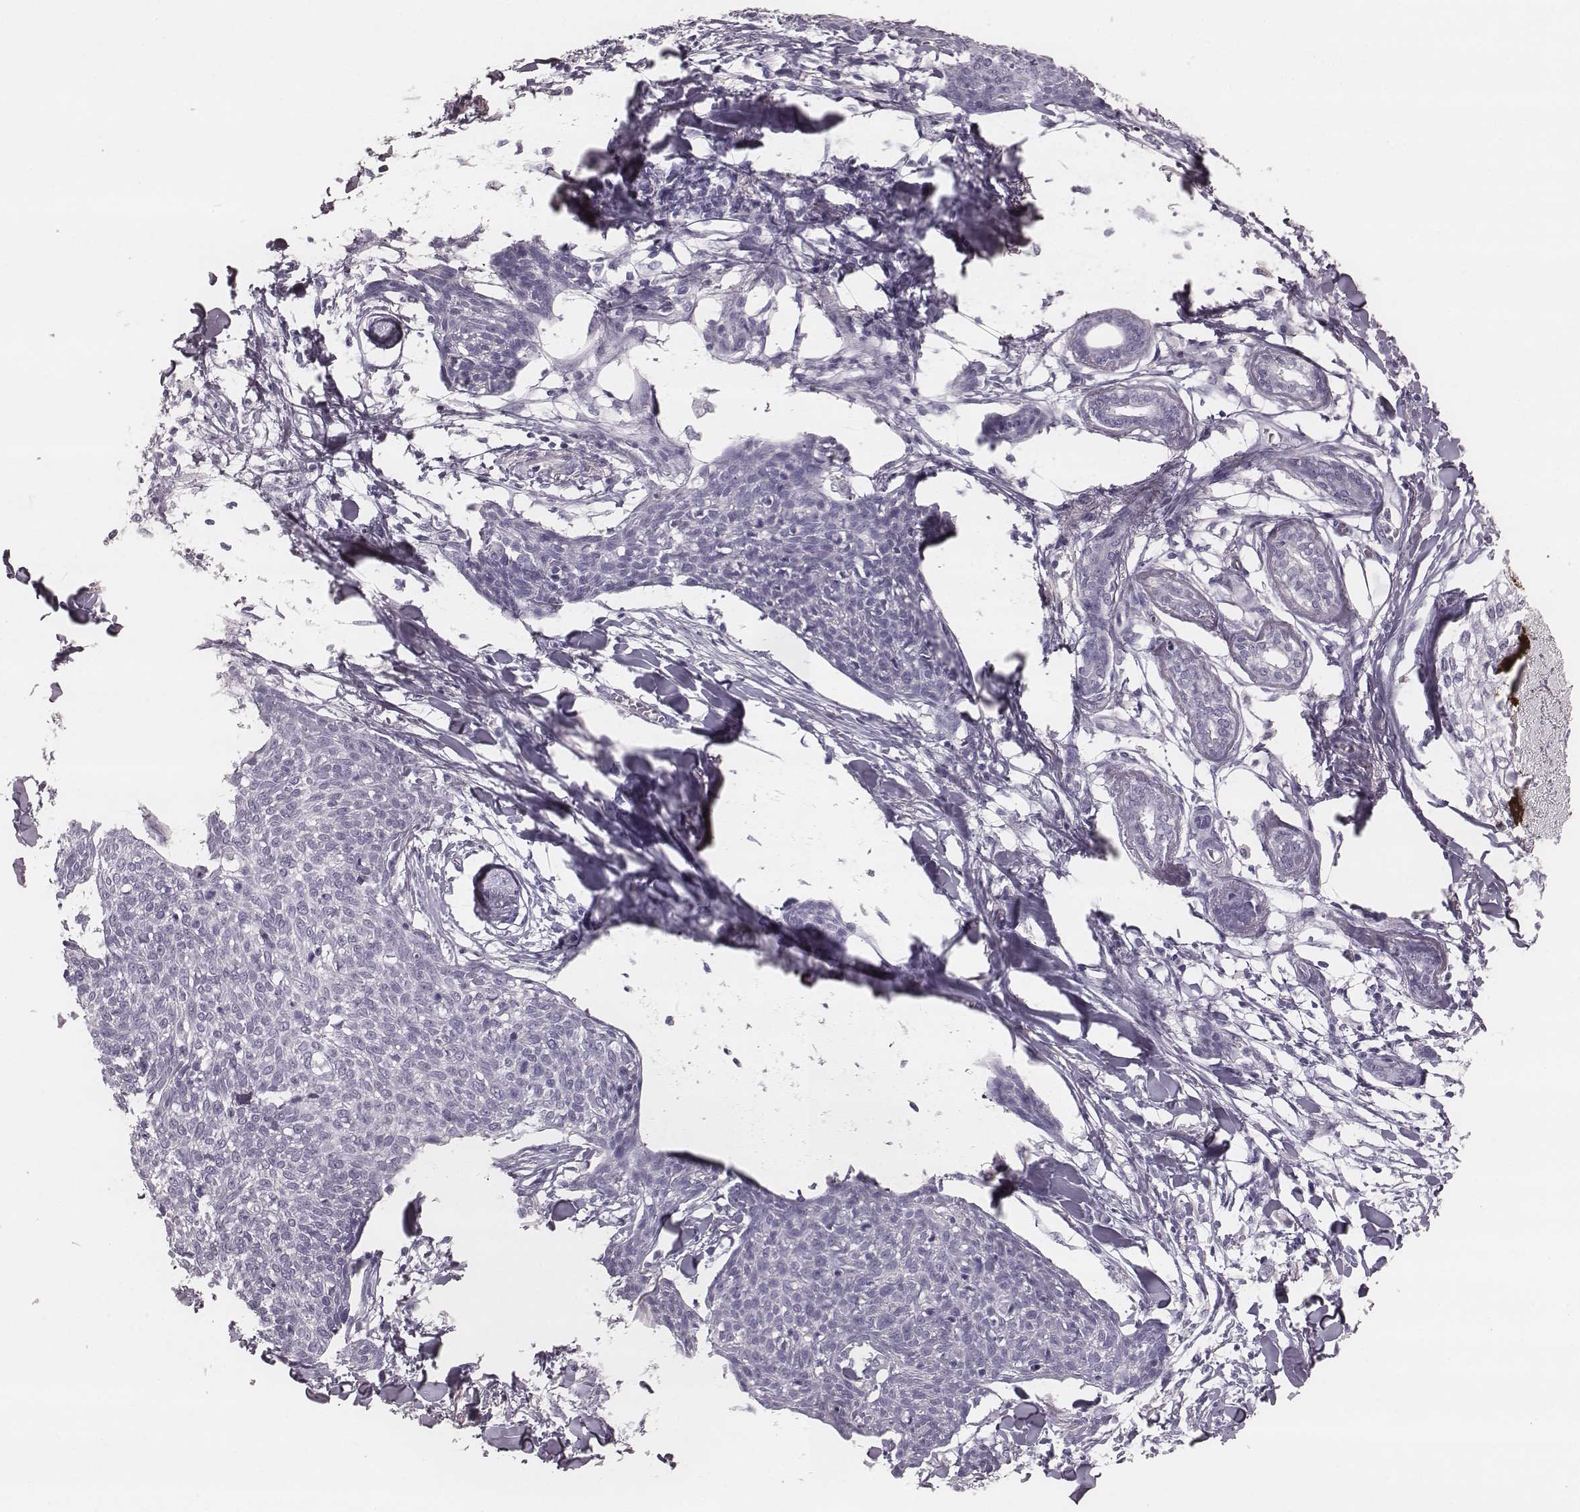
{"staining": {"intensity": "negative", "quantity": "none", "location": "none"}, "tissue": "skin cancer", "cell_type": "Tumor cells", "image_type": "cancer", "snomed": [{"axis": "morphology", "description": "Squamous cell carcinoma, NOS"}, {"axis": "topography", "description": "Skin"}, {"axis": "topography", "description": "Vulva"}], "caption": "A photomicrograph of skin cancer (squamous cell carcinoma) stained for a protein shows no brown staining in tumor cells.", "gene": "KRT74", "patient": {"sex": "female", "age": 75}}